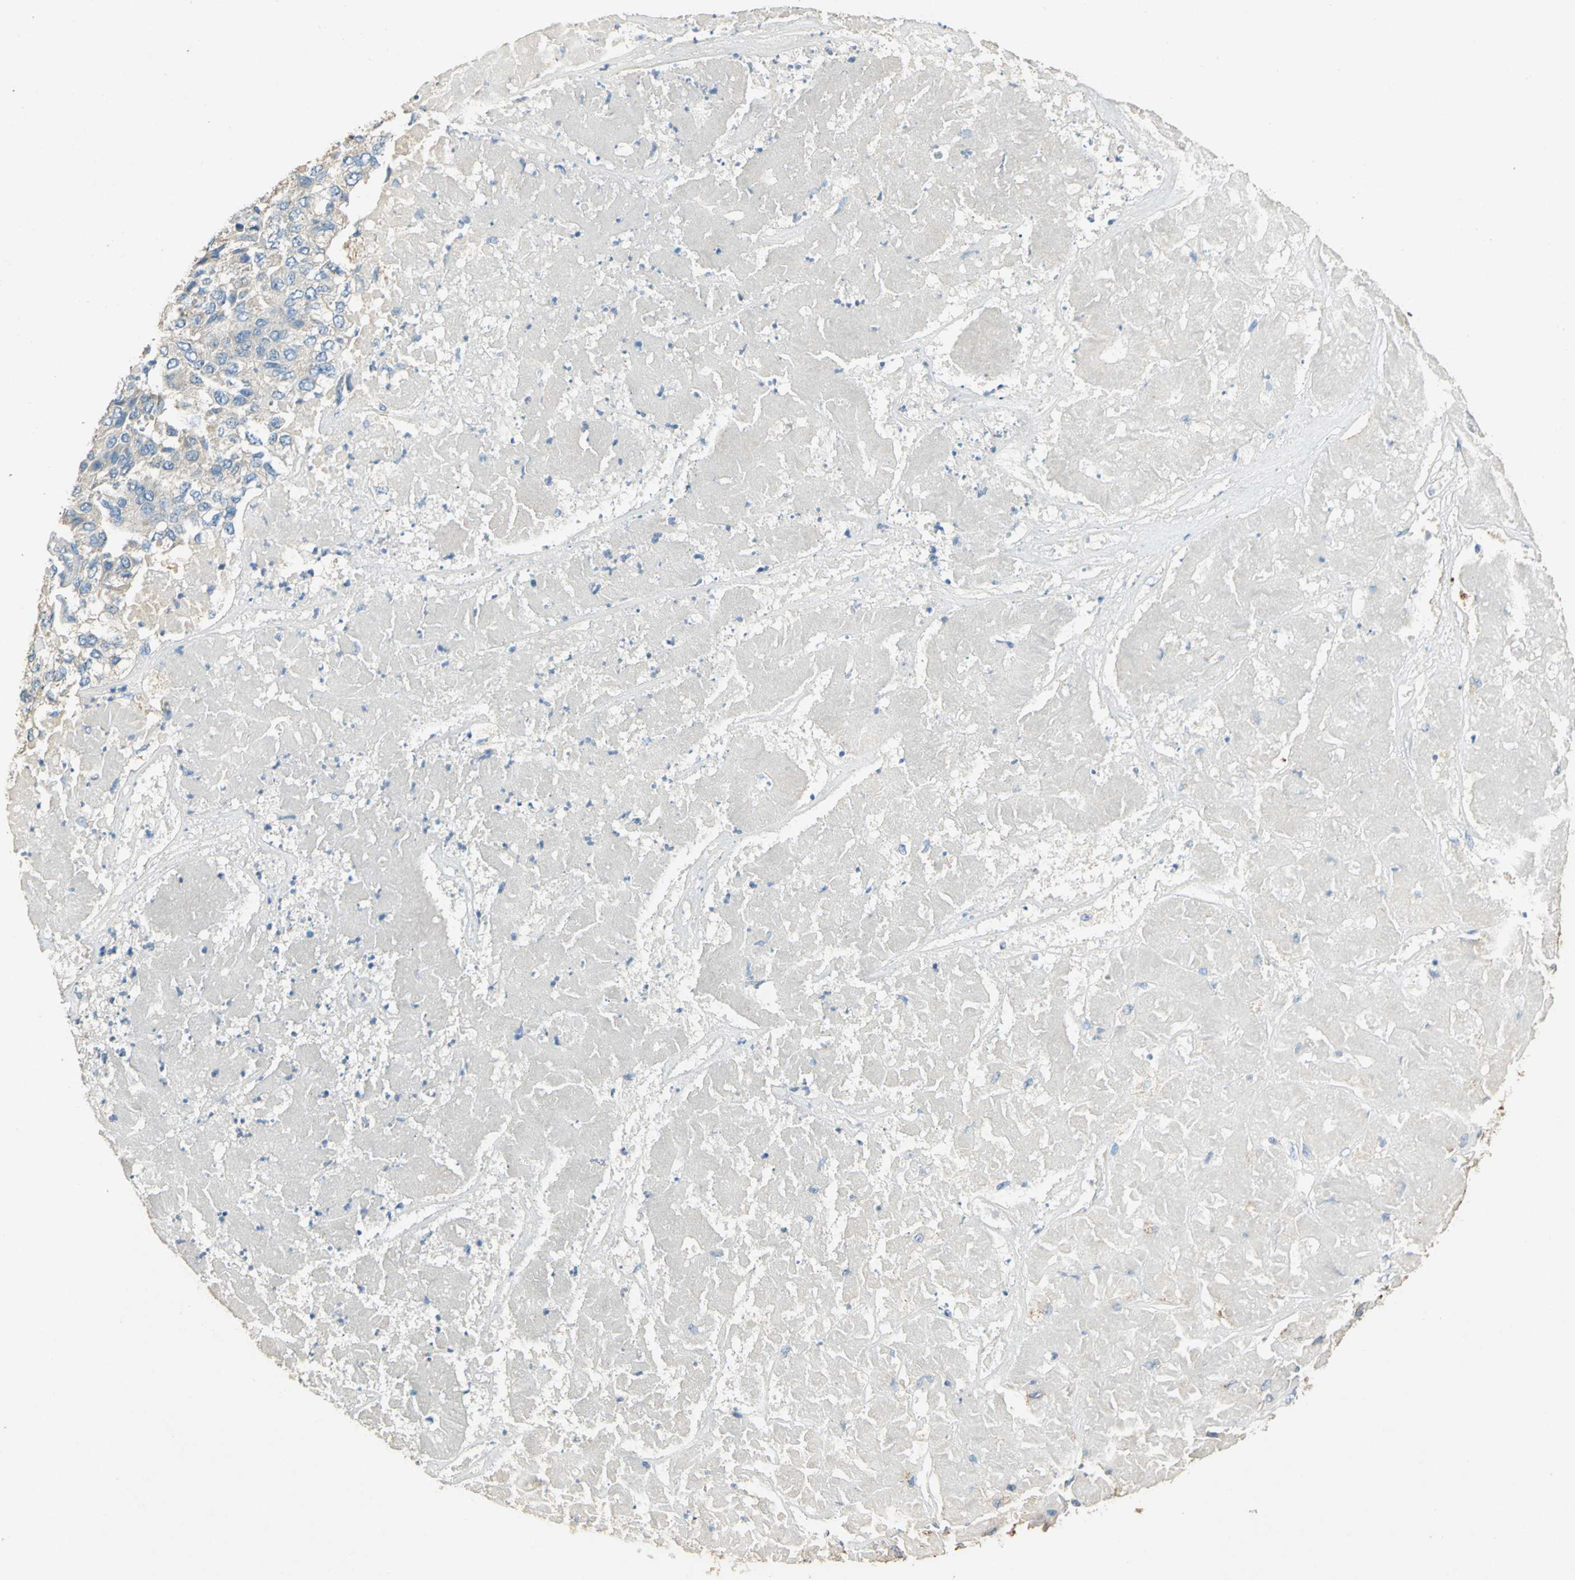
{"staining": {"intensity": "weak", "quantity": "25%-75%", "location": "cytoplasmic/membranous"}, "tissue": "pancreatic cancer", "cell_type": "Tumor cells", "image_type": "cancer", "snomed": [{"axis": "morphology", "description": "Adenocarcinoma, NOS"}, {"axis": "topography", "description": "Pancreas"}], "caption": "The histopathology image reveals immunohistochemical staining of pancreatic cancer (adenocarcinoma). There is weak cytoplasmic/membranous positivity is seen in approximately 25%-75% of tumor cells.", "gene": "ADAMTS5", "patient": {"sex": "male", "age": 50}}